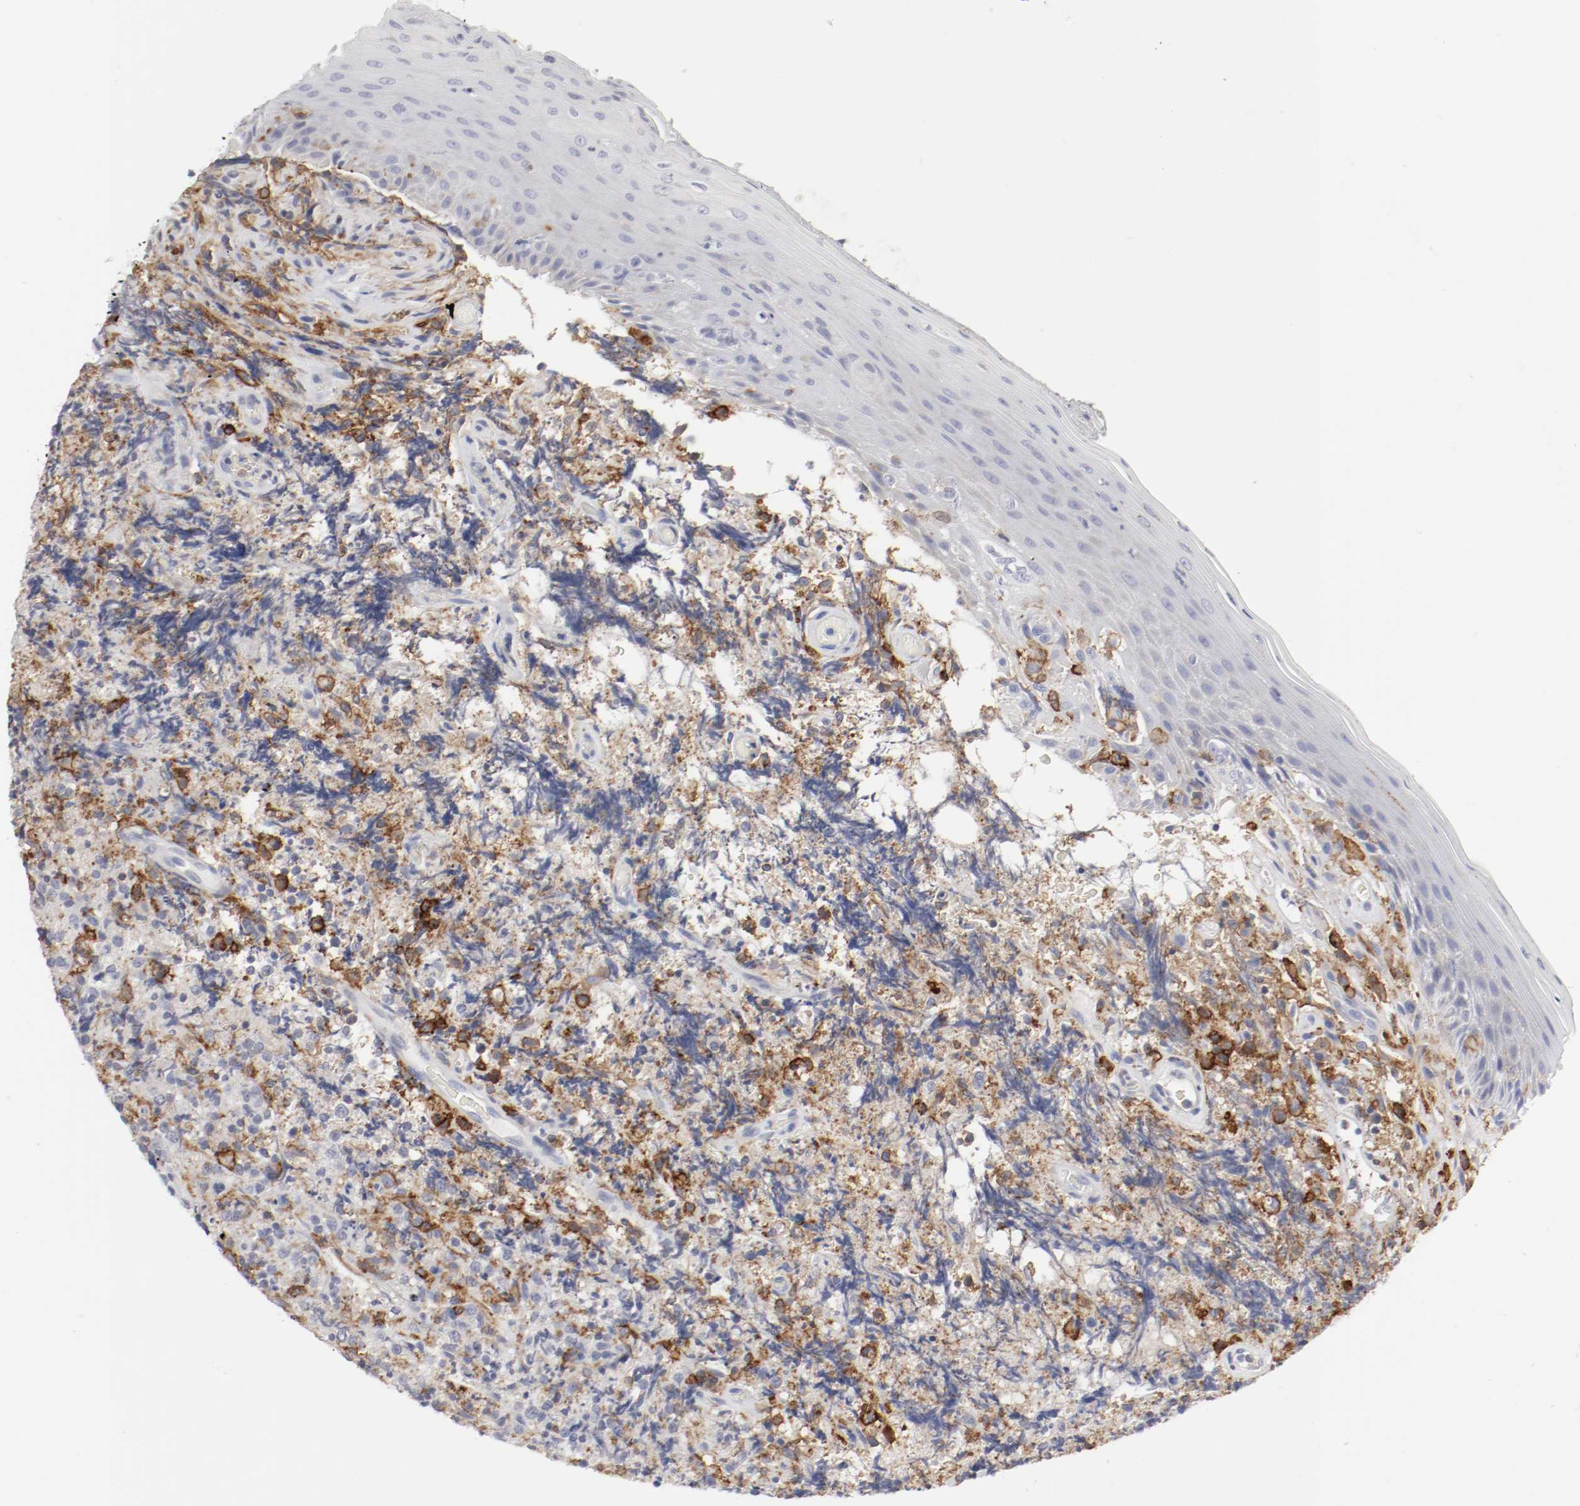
{"staining": {"intensity": "negative", "quantity": "none", "location": "none"}, "tissue": "lymphoma", "cell_type": "Tumor cells", "image_type": "cancer", "snomed": [{"axis": "morphology", "description": "Malignant lymphoma, non-Hodgkin's type, High grade"}, {"axis": "topography", "description": "Tonsil"}], "caption": "Histopathology image shows no protein positivity in tumor cells of high-grade malignant lymphoma, non-Hodgkin's type tissue.", "gene": "ITGAX", "patient": {"sex": "female", "age": 36}}